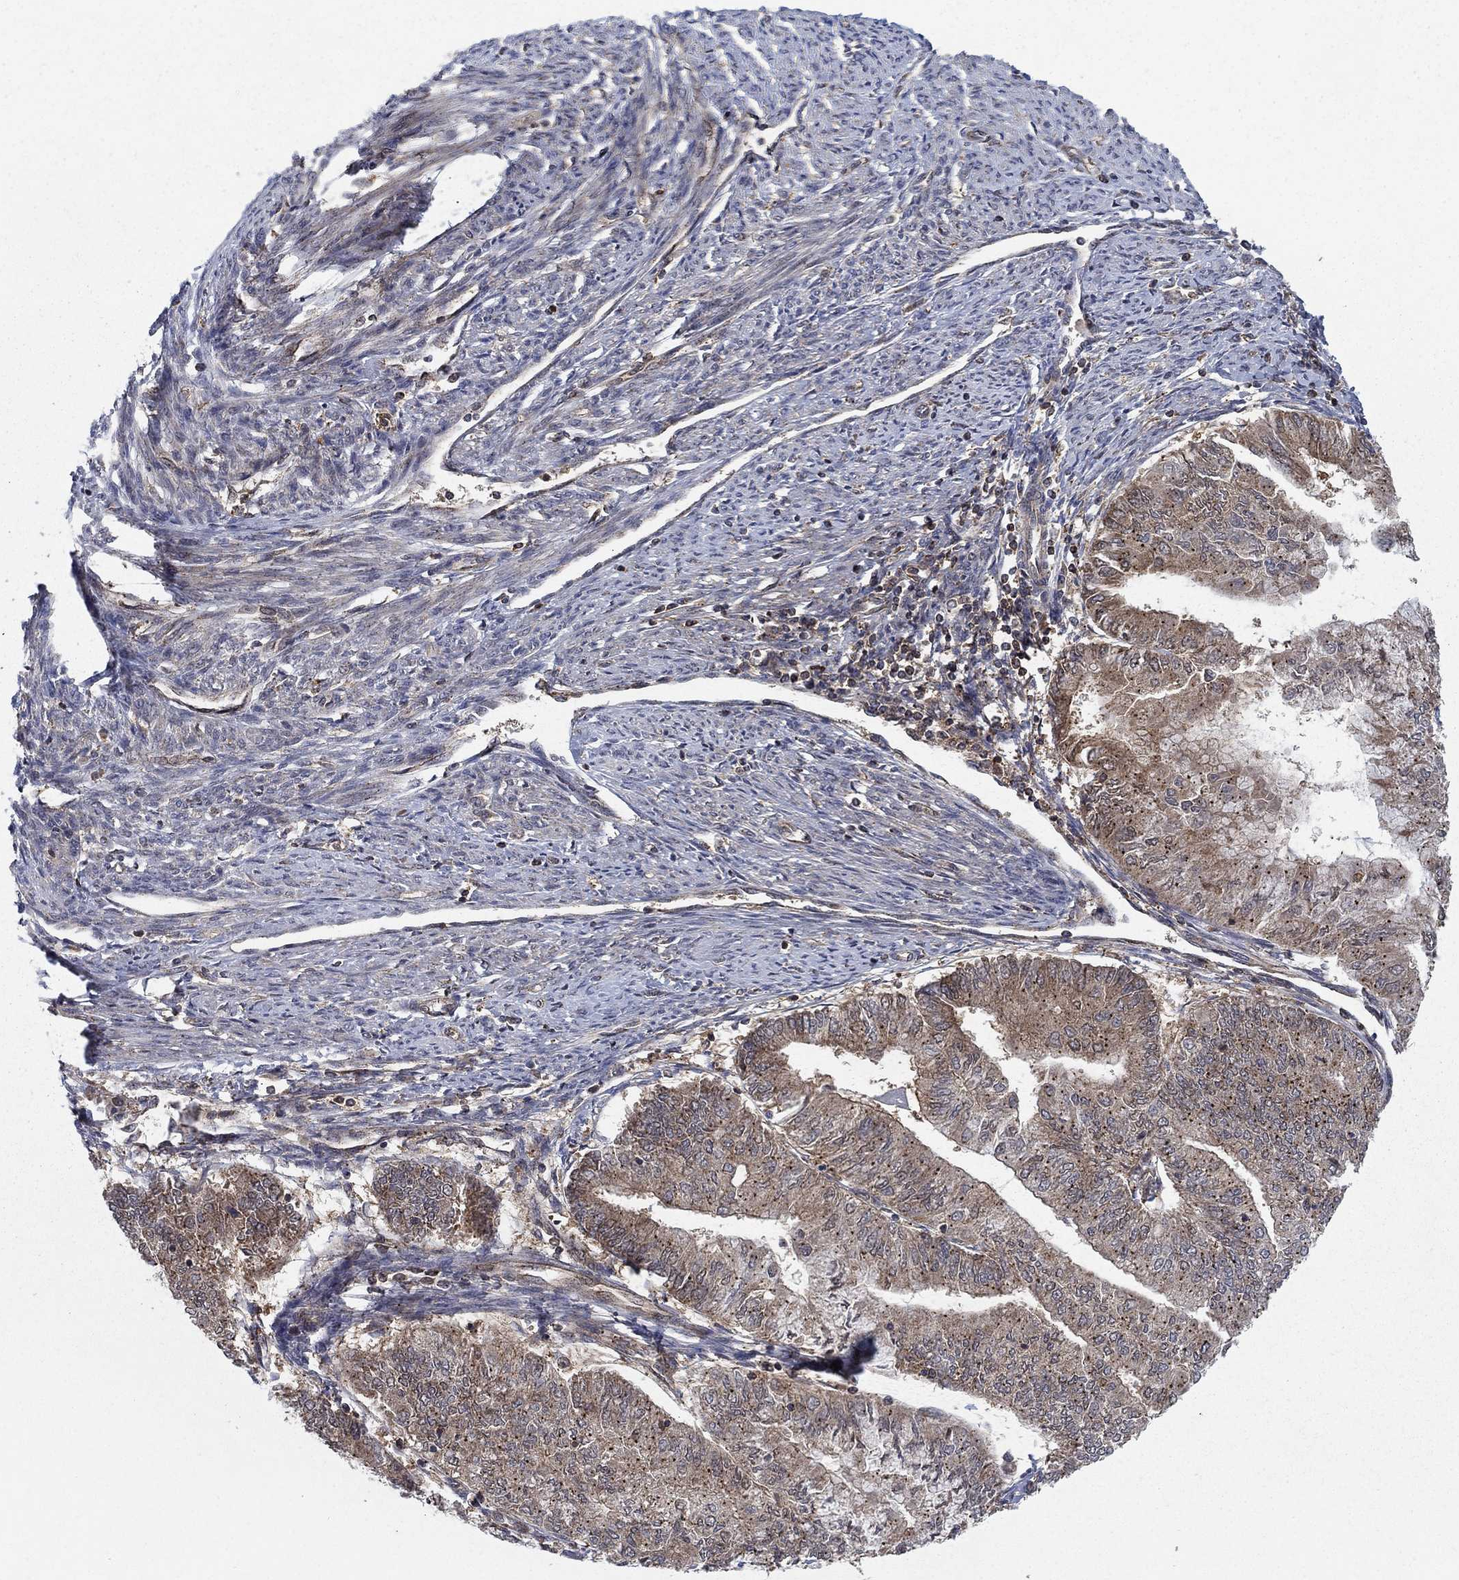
{"staining": {"intensity": "moderate", "quantity": "<25%", "location": "cytoplasmic/membranous"}, "tissue": "endometrial cancer", "cell_type": "Tumor cells", "image_type": "cancer", "snomed": [{"axis": "morphology", "description": "Adenocarcinoma, NOS"}, {"axis": "topography", "description": "Endometrium"}], "caption": "Immunohistochemistry of human adenocarcinoma (endometrial) shows low levels of moderate cytoplasmic/membranous expression in approximately <25% of tumor cells.", "gene": "IFI35", "patient": {"sex": "female", "age": 59}}